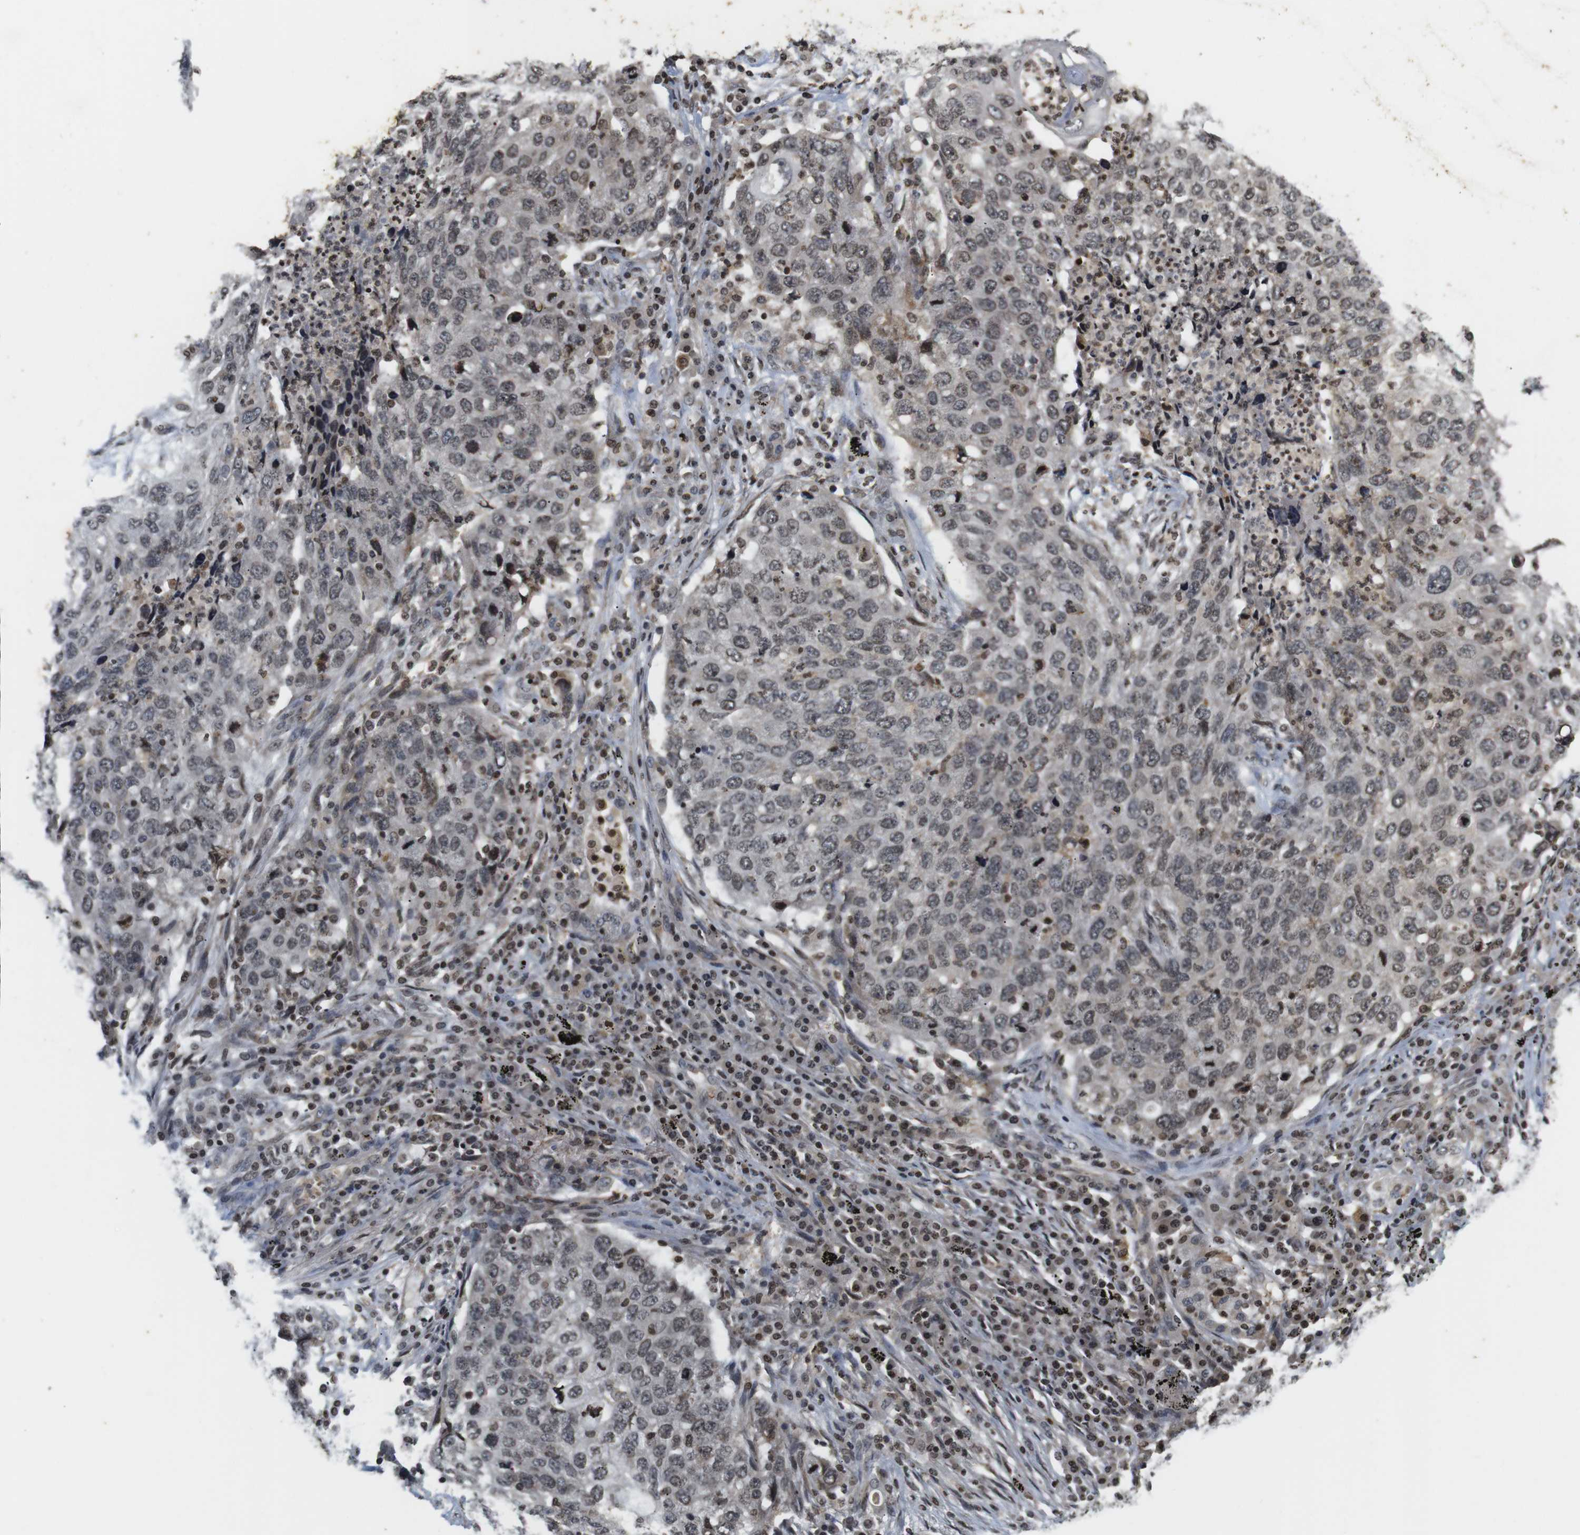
{"staining": {"intensity": "weak", "quantity": ">75%", "location": "nuclear"}, "tissue": "lung cancer", "cell_type": "Tumor cells", "image_type": "cancer", "snomed": [{"axis": "morphology", "description": "Squamous cell carcinoma, NOS"}, {"axis": "topography", "description": "Lung"}], "caption": "Weak nuclear protein staining is present in about >75% of tumor cells in lung cancer (squamous cell carcinoma).", "gene": "MBD1", "patient": {"sex": "female", "age": 63}}